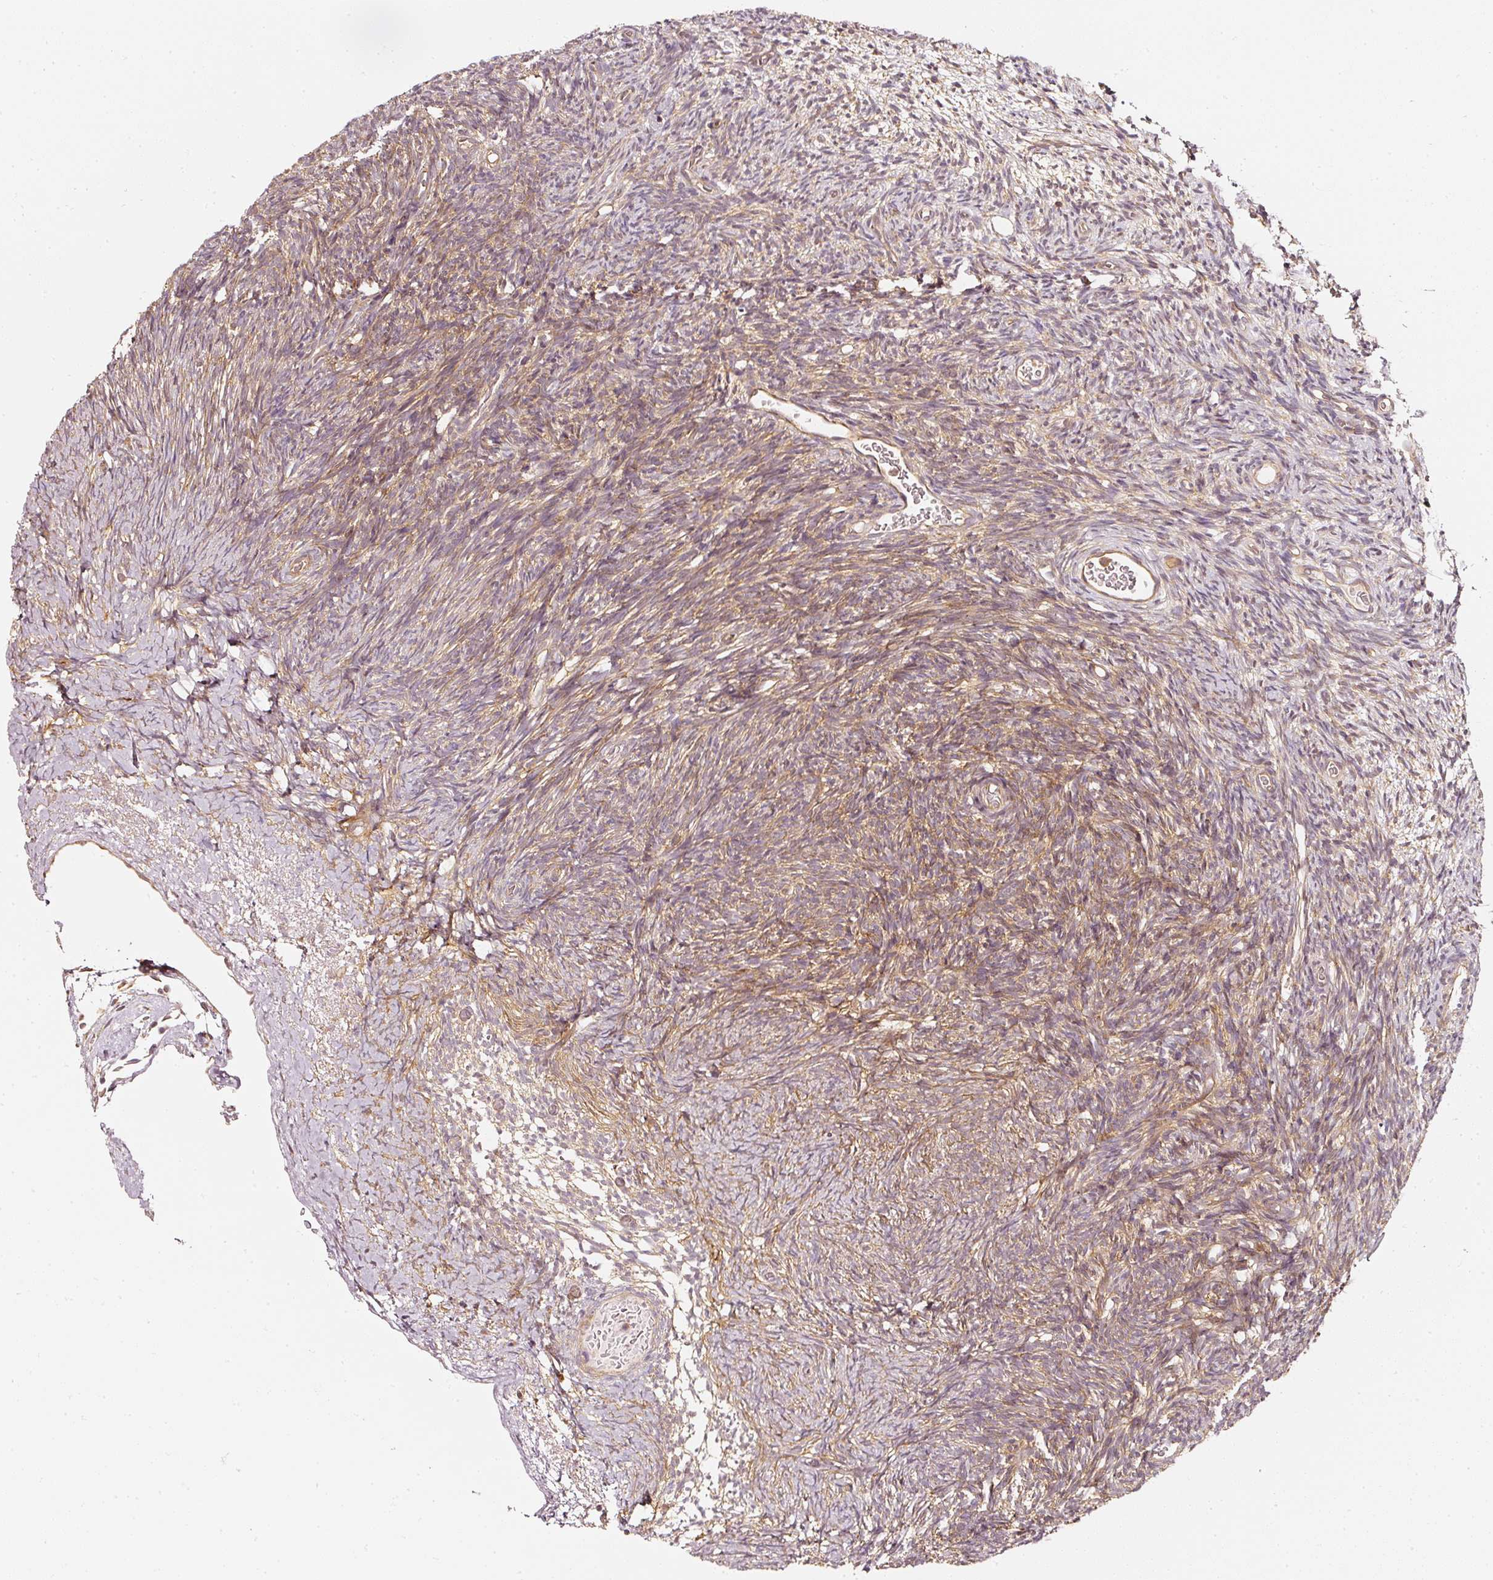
{"staining": {"intensity": "strong", "quantity": ">75%", "location": "cytoplasmic/membranous"}, "tissue": "ovary", "cell_type": "Follicle cells", "image_type": "normal", "snomed": [{"axis": "morphology", "description": "Normal tissue, NOS"}, {"axis": "topography", "description": "Ovary"}], "caption": "Strong cytoplasmic/membranous expression for a protein is appreciated in about >75% of follicle cells of benign ovary using immunohistochemistry (IHC).", "gene": "ASMTL", "patient": {"sex": "female", "age": 39}}